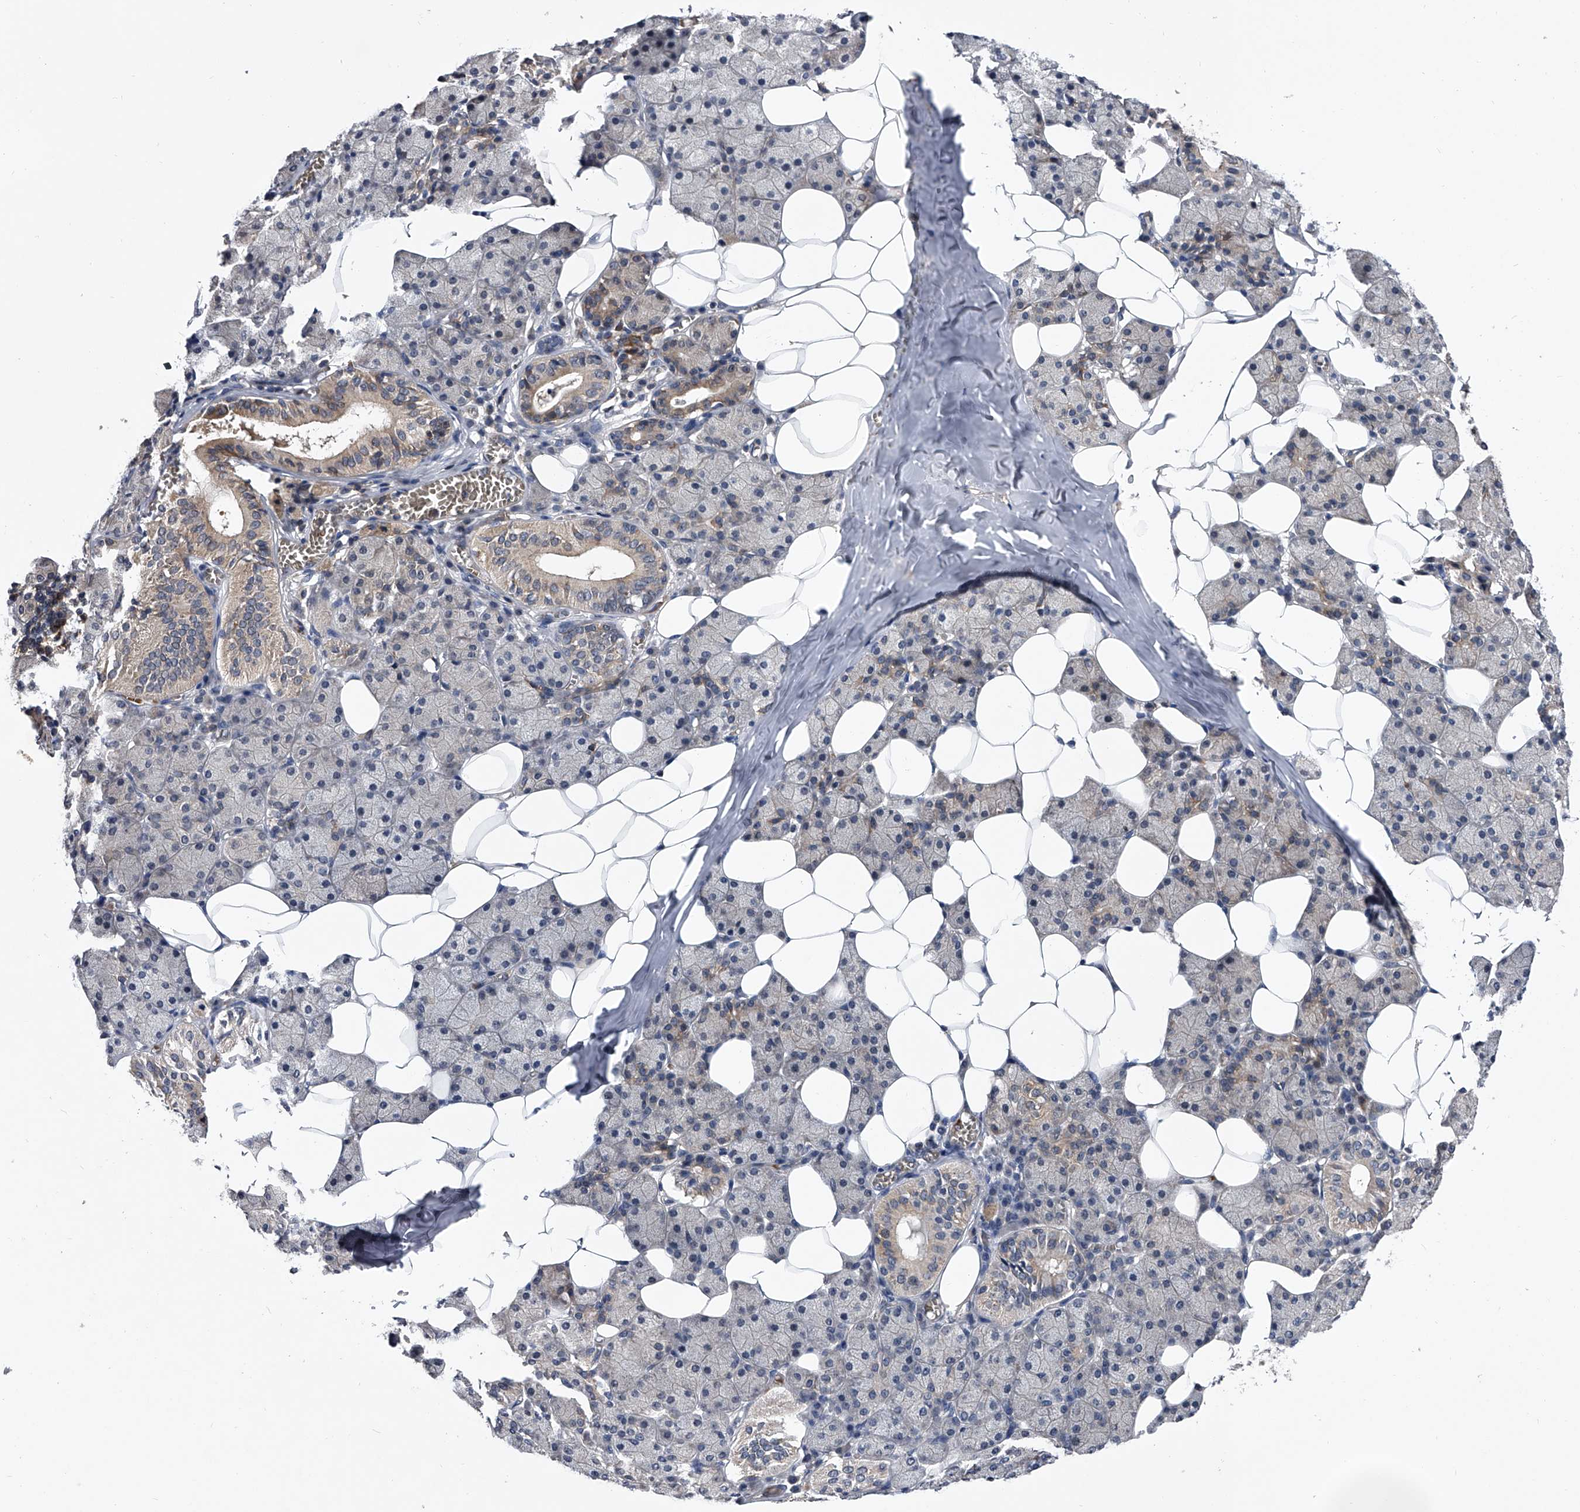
{"staining": {"intensity": "weak", "quantity": "<25%", "location": "cytoplasmic/membranous"}, "tissue": "salivary gland", "cell_type": "Glandular cells", "image_type": "normal", "snomed": [{"axis": "morphology", "description": "Normal tissue, NOS"}, {"axis": "topography", "description": "Salivary gland"}], "caption": "Histopathology image shows no protein positivity in glandular cells of normal salivary gland. (Immunohistochemistry, brightfield microscopy, high magnification).", "gene": "ZNF30", "patient": {"sex": "female", "age": 33}}